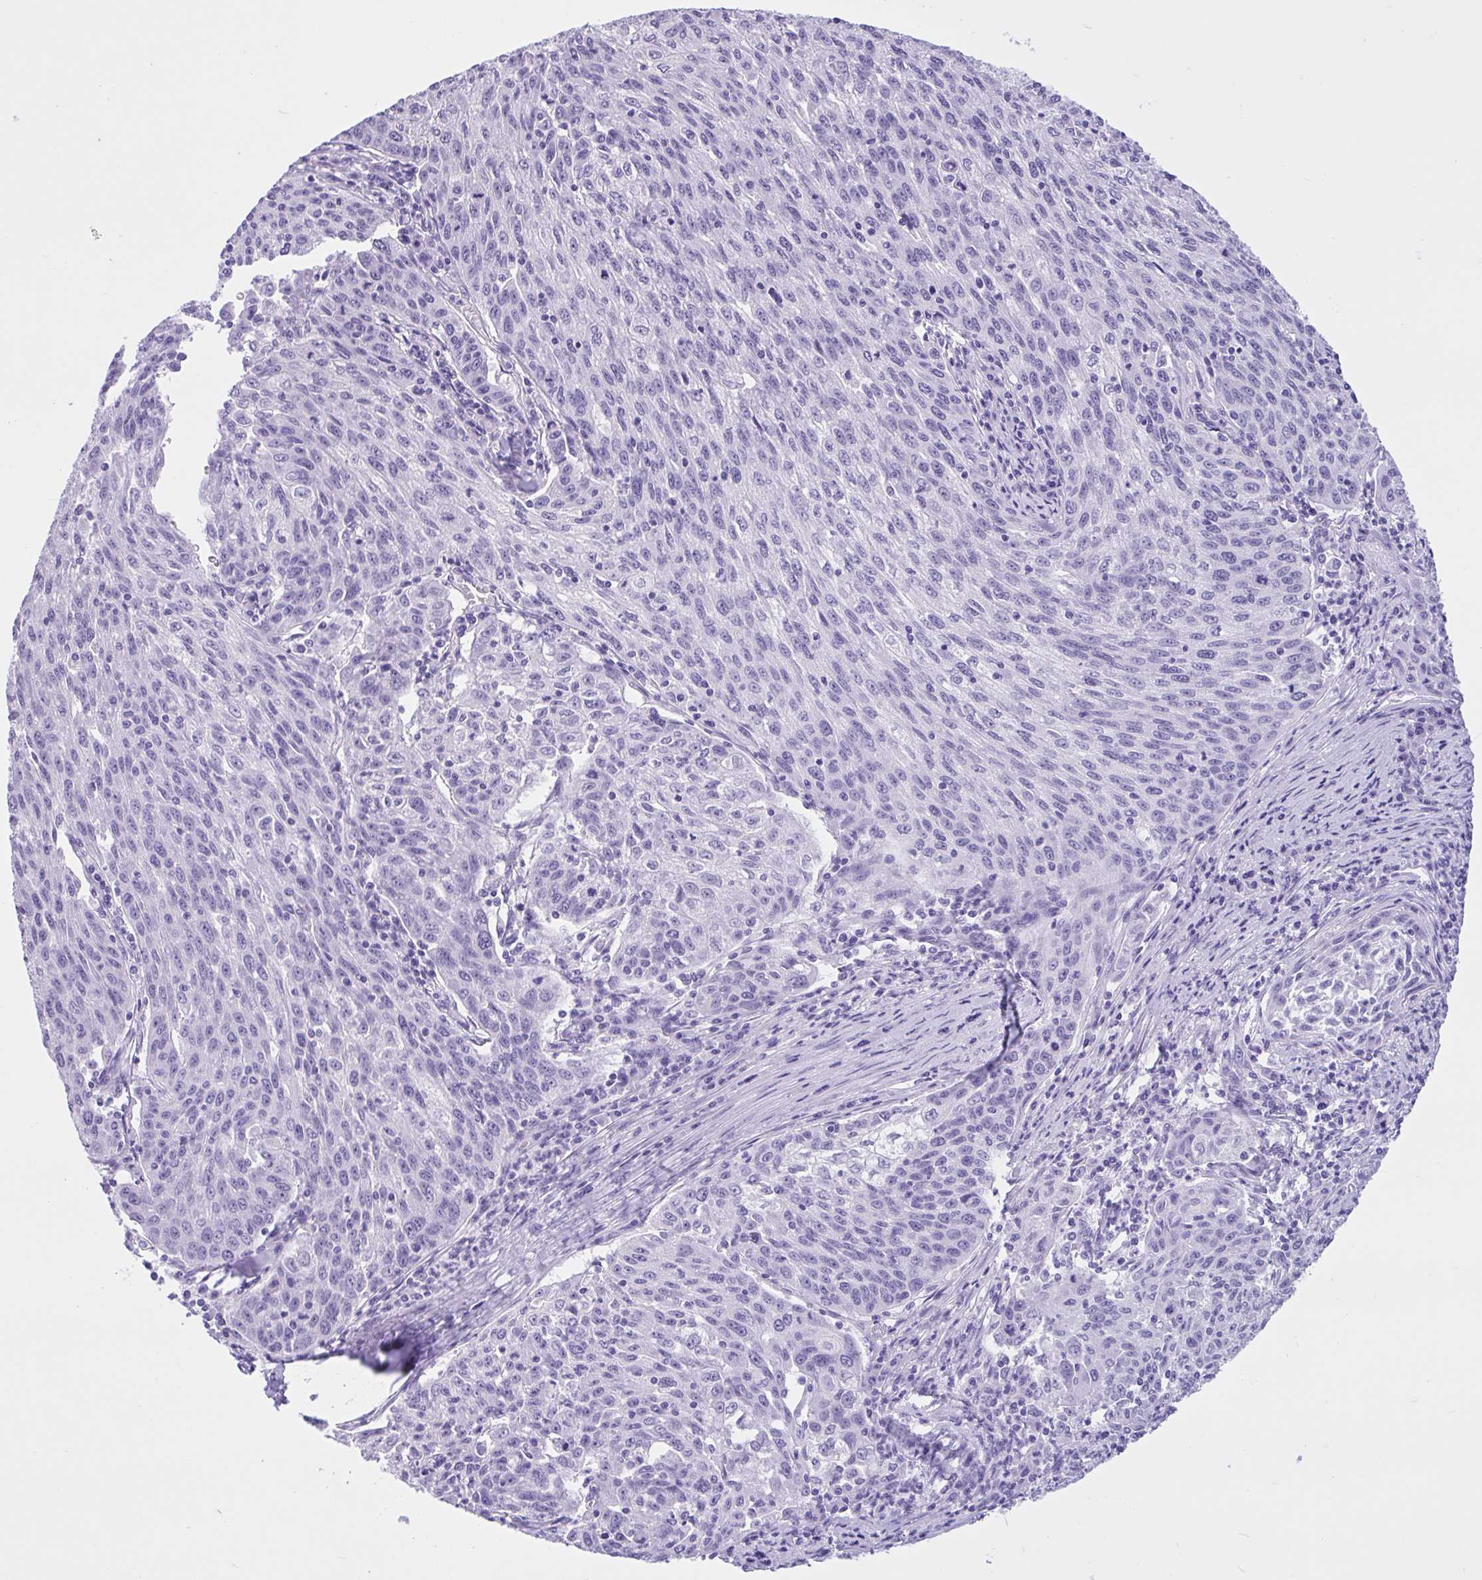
{"staining": {"intensity": "negative", "quantity": "none", "location": "none"}, "tissue": "lung cancer", "cell_type": "Tumor cells", "image_type": "cancer", "snomed": [{"axis": "morphology", "description": "Squamous cell carcinoma, NOS"}, {"axis": "morphology", "description": "Squamous cell carcinoma, metastatic, NOS"}, {"axis": "topography", "description": "Bronchus"}, {"axis": "topography", "description": "Lung"}], "caption": "High power microscopy histopathology image of an immunohistochemistry histopathology image of squamous cell carcinoma (lung), revealing no significant staining in tumor cells.", "gene": "IAPP", "patient": {"sex": "male", "age": 62}}